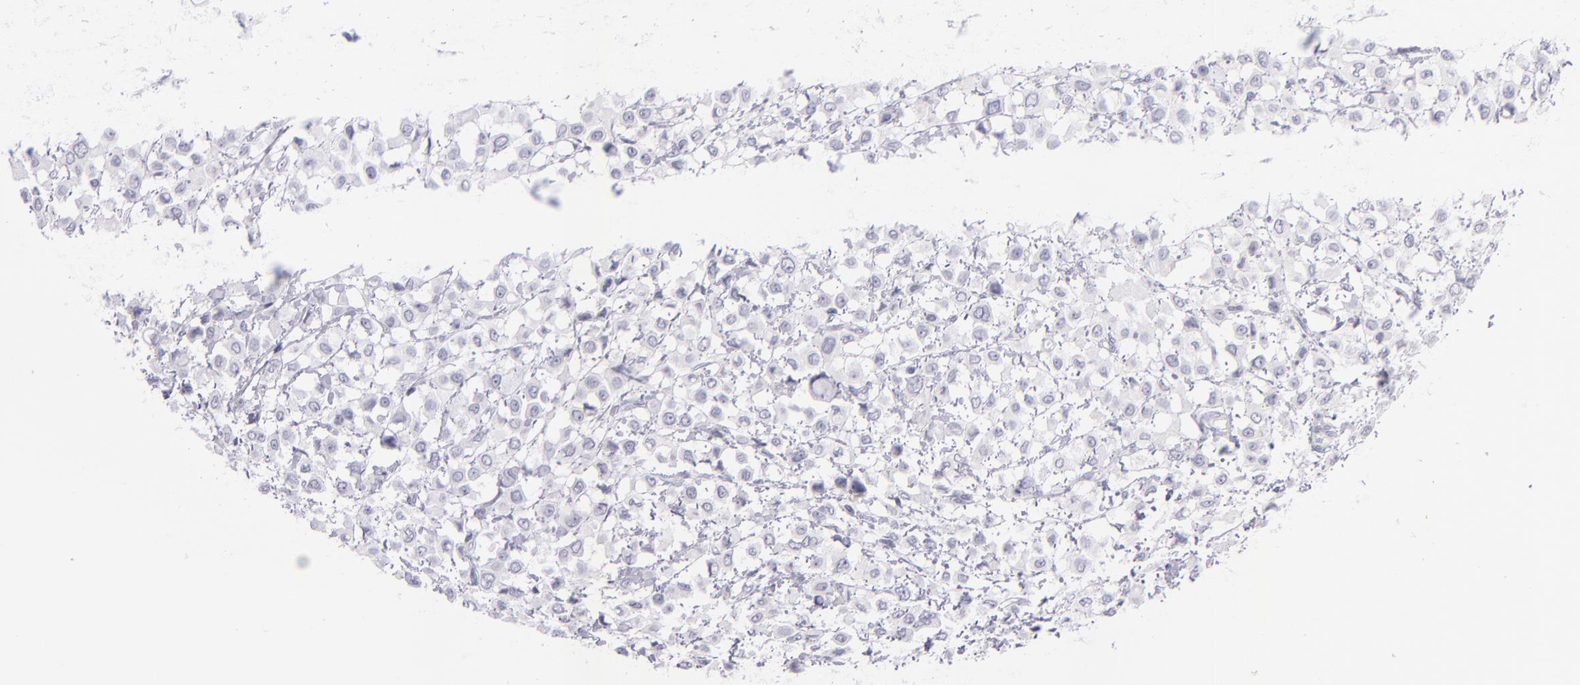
{"staining": {"intensity": "negative", "quantity": "none", "location": "none"}, "tissue": "breast cancer", "cell_type": "Tumor cells", "image_type": "cancer", "snomed": [{"axis": "morphology", "description": "Lobular carcinoma"}, {"axis": "topography", "description": "Breast"}], "caption": "The photomicrograph shows no significant staining in tumor cells of breast lobular carcinoma.", "gene": "VIL1", "patient": {"sex": "female", "age": 85}}